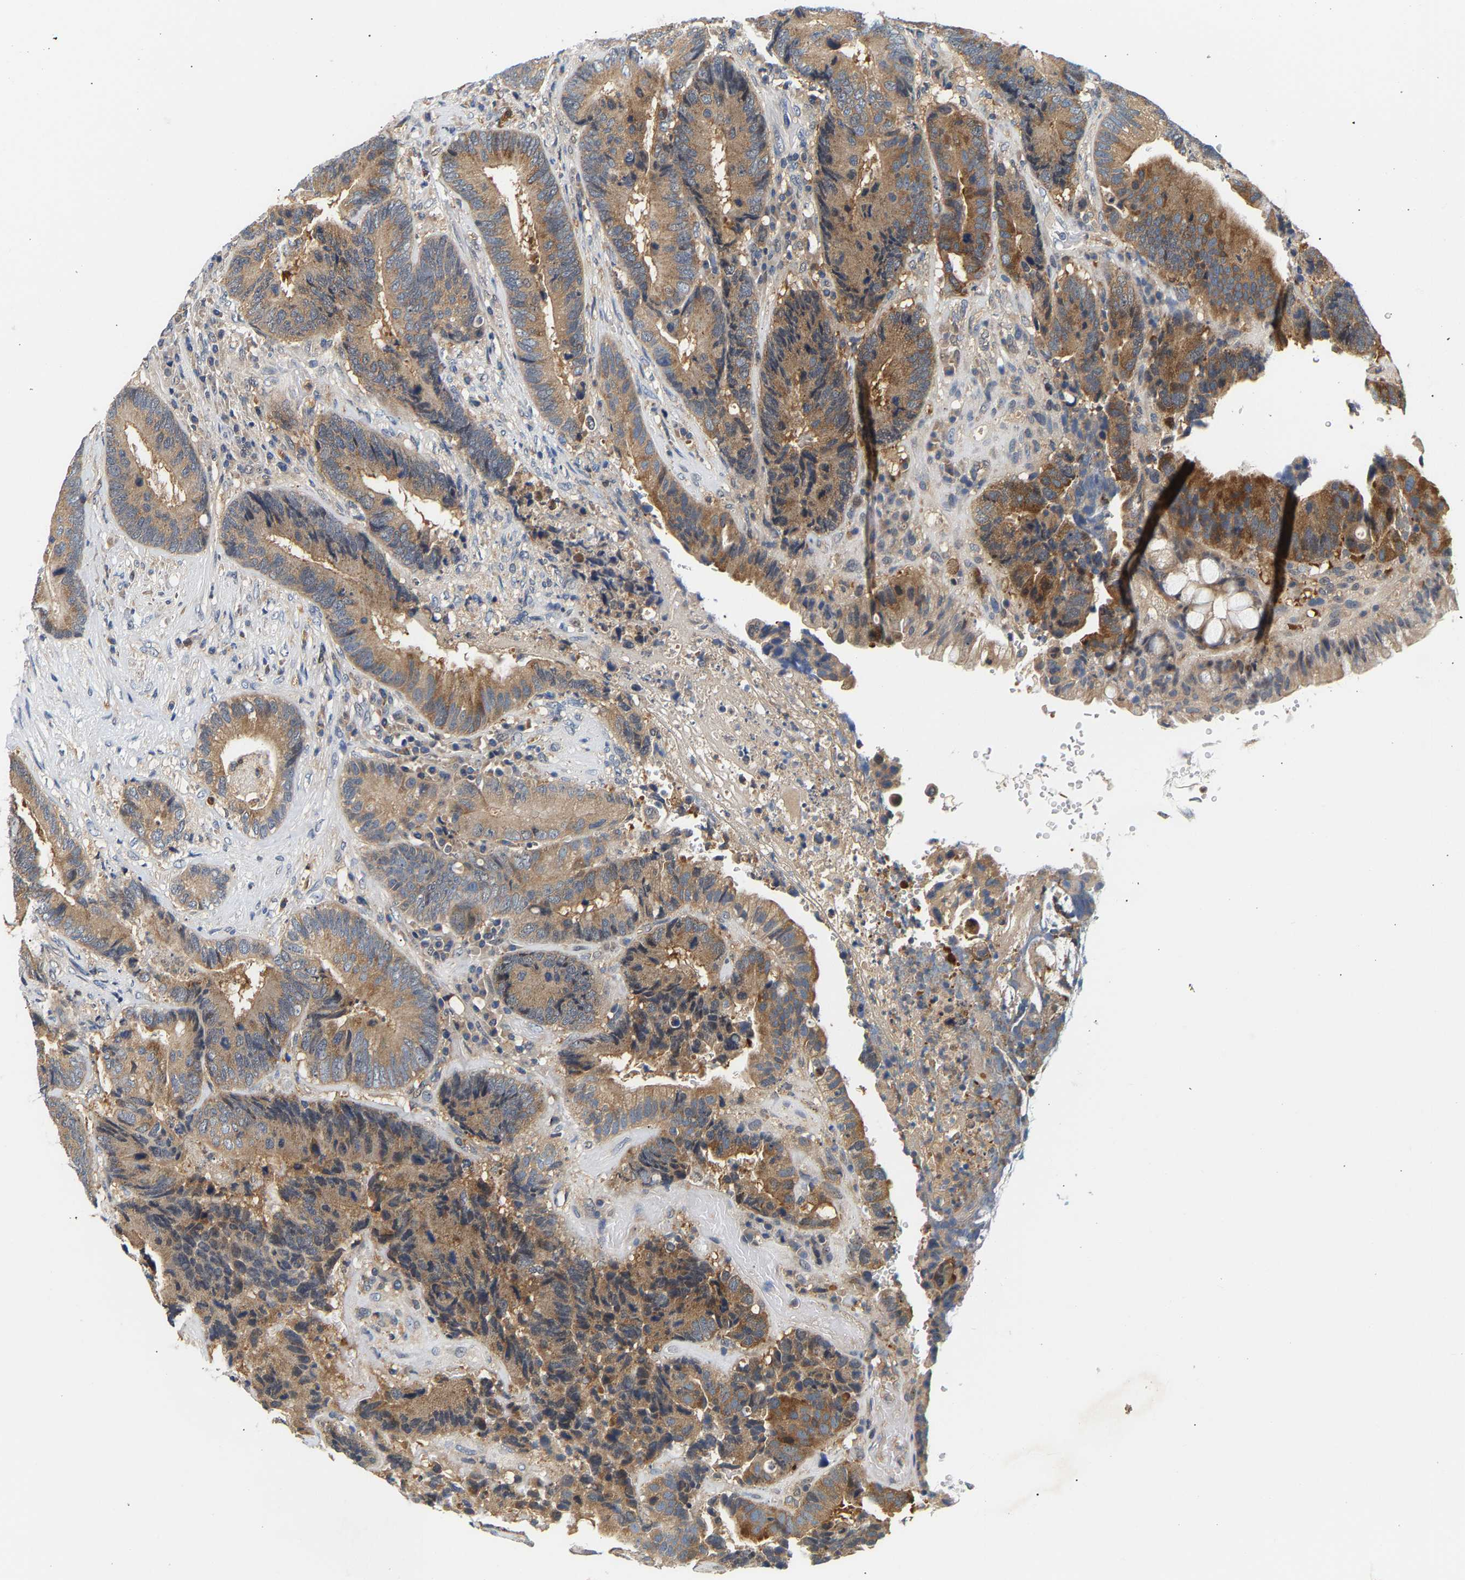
{"staining": {"intensity": "moderate", "quantity": ">75%", "location": "cytoplasmic/membranous"}, "tissue": "colorectal cancer", "cell_type": "Tumor cells", "image_type": "cancer", "snomed": [{"axis": "morphology", "description": "Adenocarcinoma, NOS"}, {"axis": "topography", "description": "Rectum"}], "caption": "Immunohistochemistry micrograph of human colorectal cancer (adenocarcinoma) stained for a protein (brown), which exhibits medium levels of moderate cytoplasmic/membranous staining in about >75% of tumor cells.", "gene": "PPID", "patient": {"sex": "female", "age": 89}}